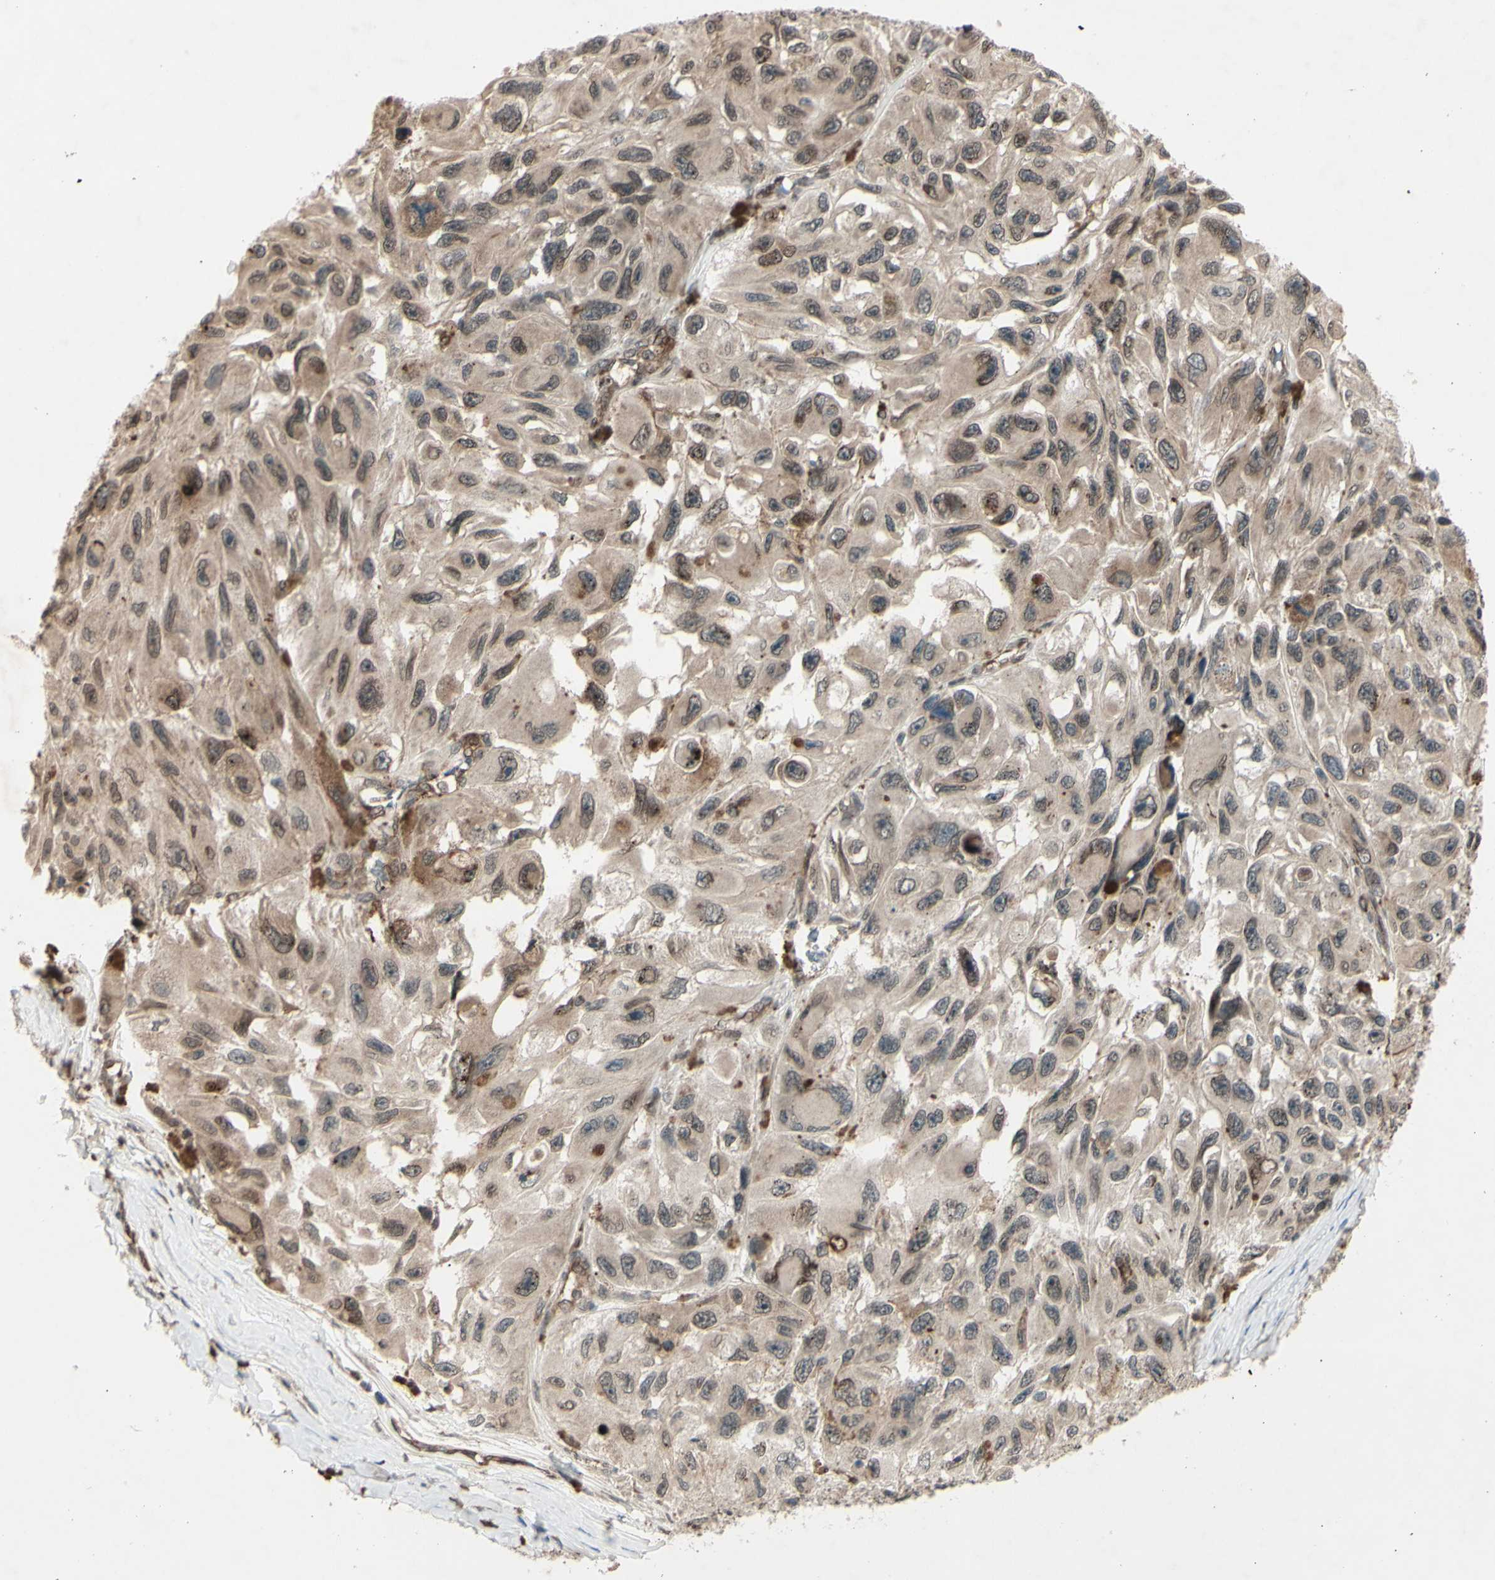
{"staining": {"intensity": "weak", "quantity": ">75%", "location": "cytoplasmic/membranous"}, "tissue": "melanoma", "cell_type": "Tumor cells", "image_type": "cancer", "snomed": [{"axis": "morphology", "description": "Malignant melanoma, NOS"}, {"axis": "topography", "description": "Skin"}], "caption": "A low amount of weak cytoplasmic/membranous expression is appreciated in about >75% of tumor cells in malignant melanoma tissue.", "gene": "MLF2", "patient": {"sex": "female", "age": 73}}